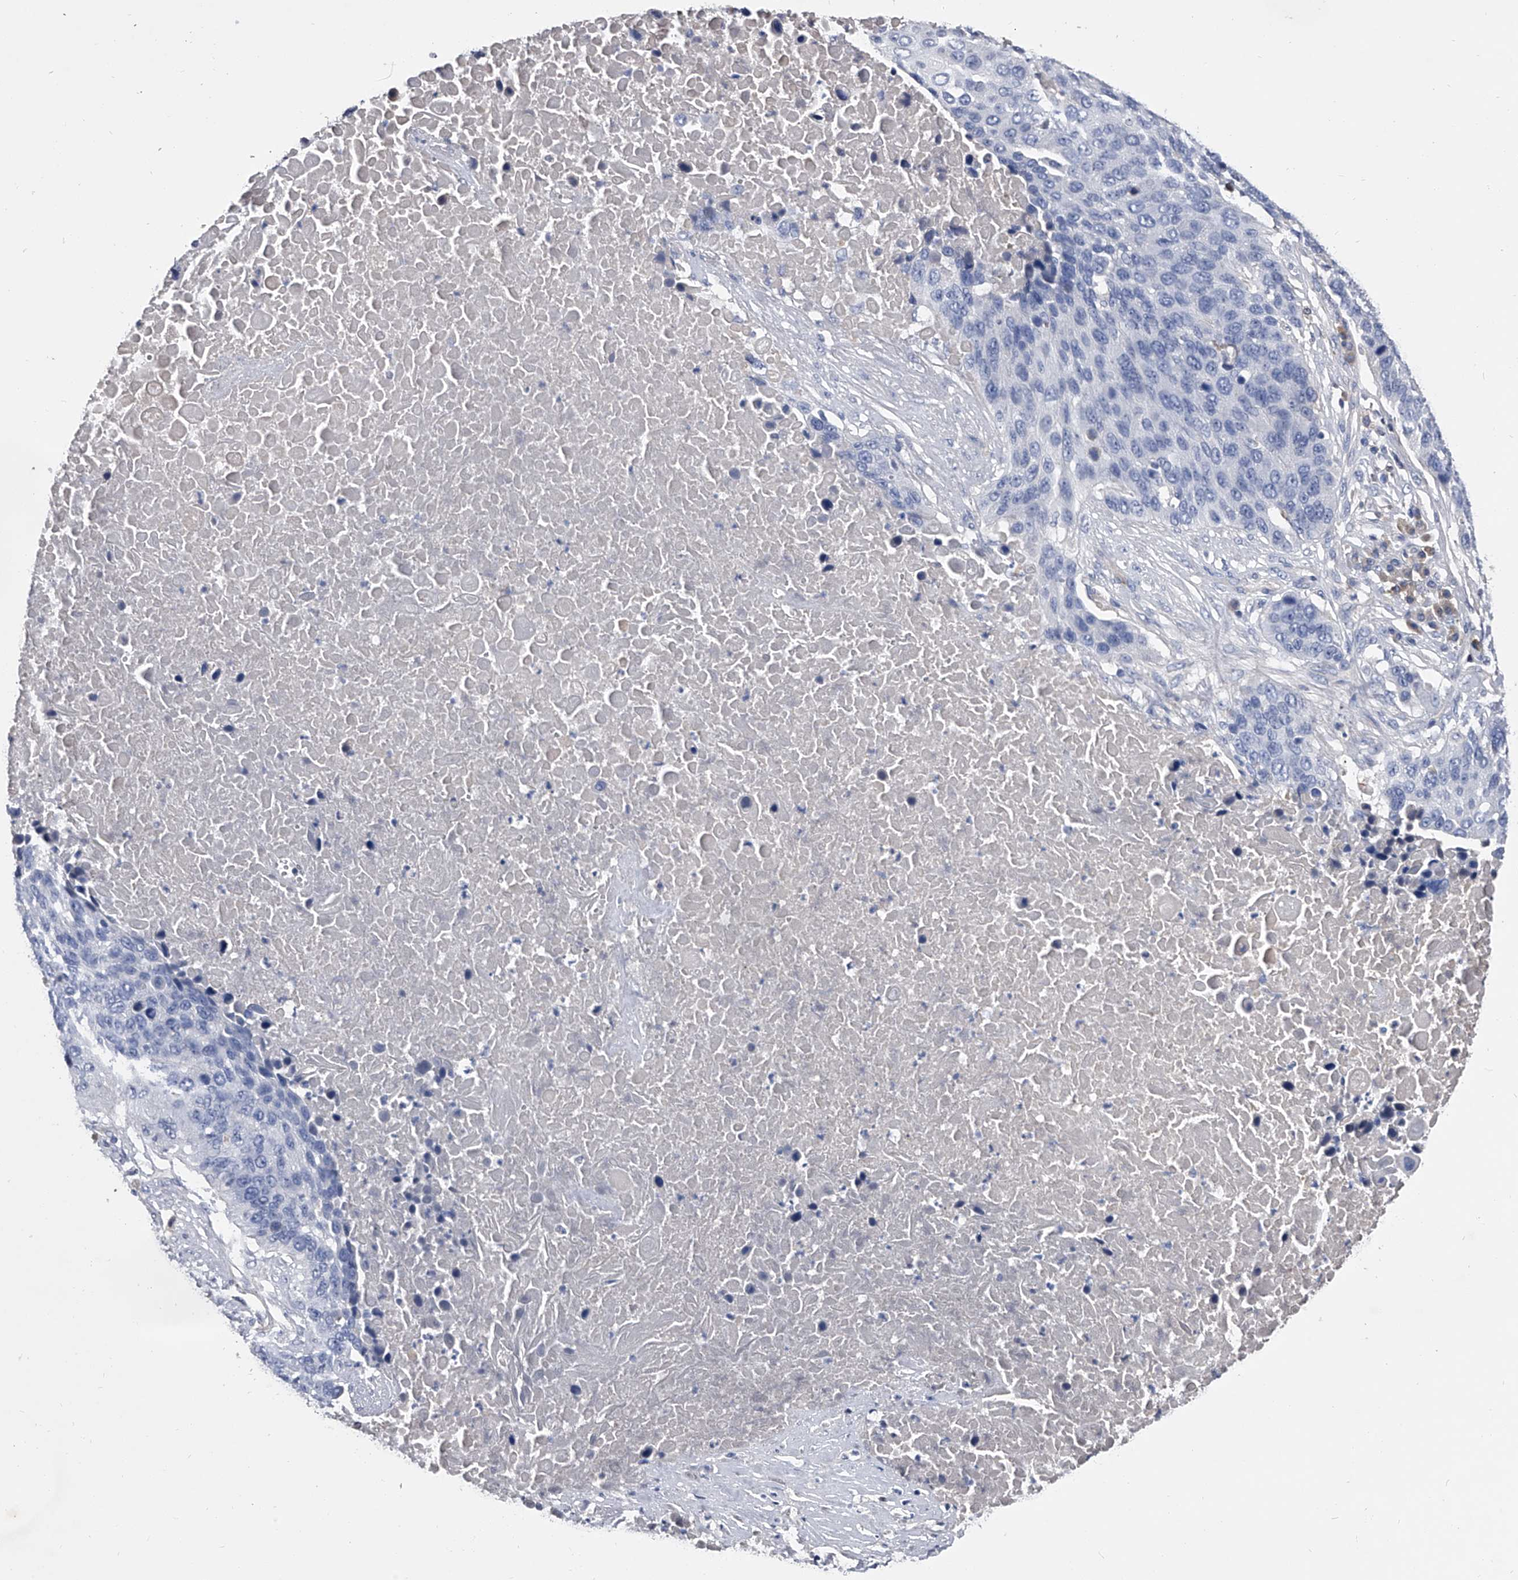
{"staining": {"intensity": "negative", "quantity": "none", "location": "none"}, "tissue": "lung cancer", "cell_type": "Tumor cells", "image_type": "cancer", "snomed": [{"axis": "morphology", "description": "Squamous cell carcinoma, NOS"}, {"axis": "topography", "description": "Lung"}], "caption": "Immunohistochemical staining of lung squamous cell carcinoma demonstrates no significant staining in tumor cells.", "gene": "EFCAB7", "patient": {"sex": "male", "age": 66}}